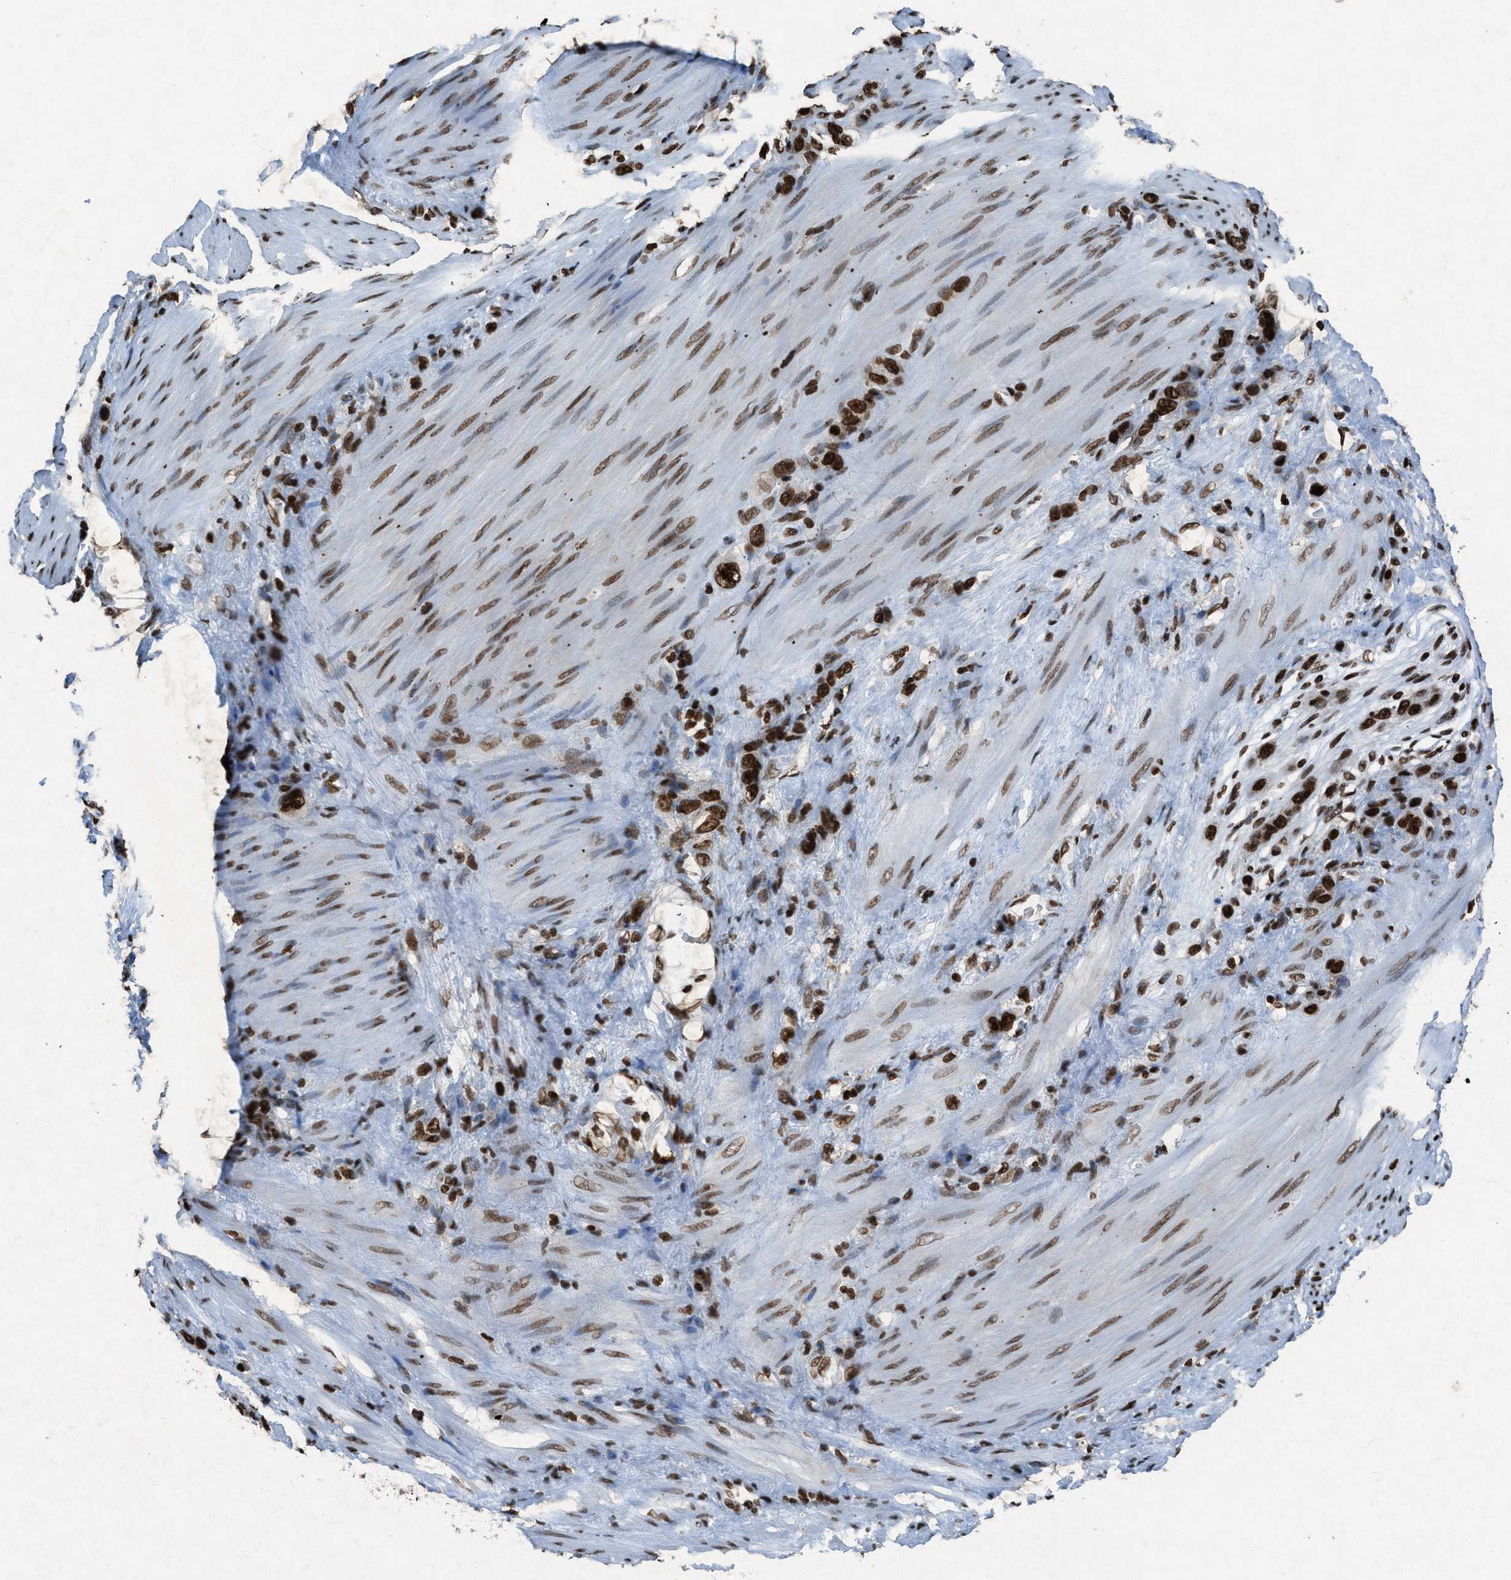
{"staining": {"intensity": "strong", "quantity": ">75%", "location": "nuclear"}, "tissue": "stomach cancer", "cell_type": "Tumor cells", "image_type": "cancer", "snomed": [{"axis": "morphology", "description": "Adenocarcinoma, NOS"}, {"axis": "morphology", "description": "Adenocarcinoma, High grade"}, {"axis": "topography", "description": "Stomach, upper"}, {"axis": "topography", "description": "Stomach, lower"}], "caption": "Immunohistochemical staining of human adenocarcinoma (stomach) displays strong nuclear protein staining in approximately >75% of tumor cells.", "gene": "NXF1", "patient": {"sex": "female", "age": 65}}